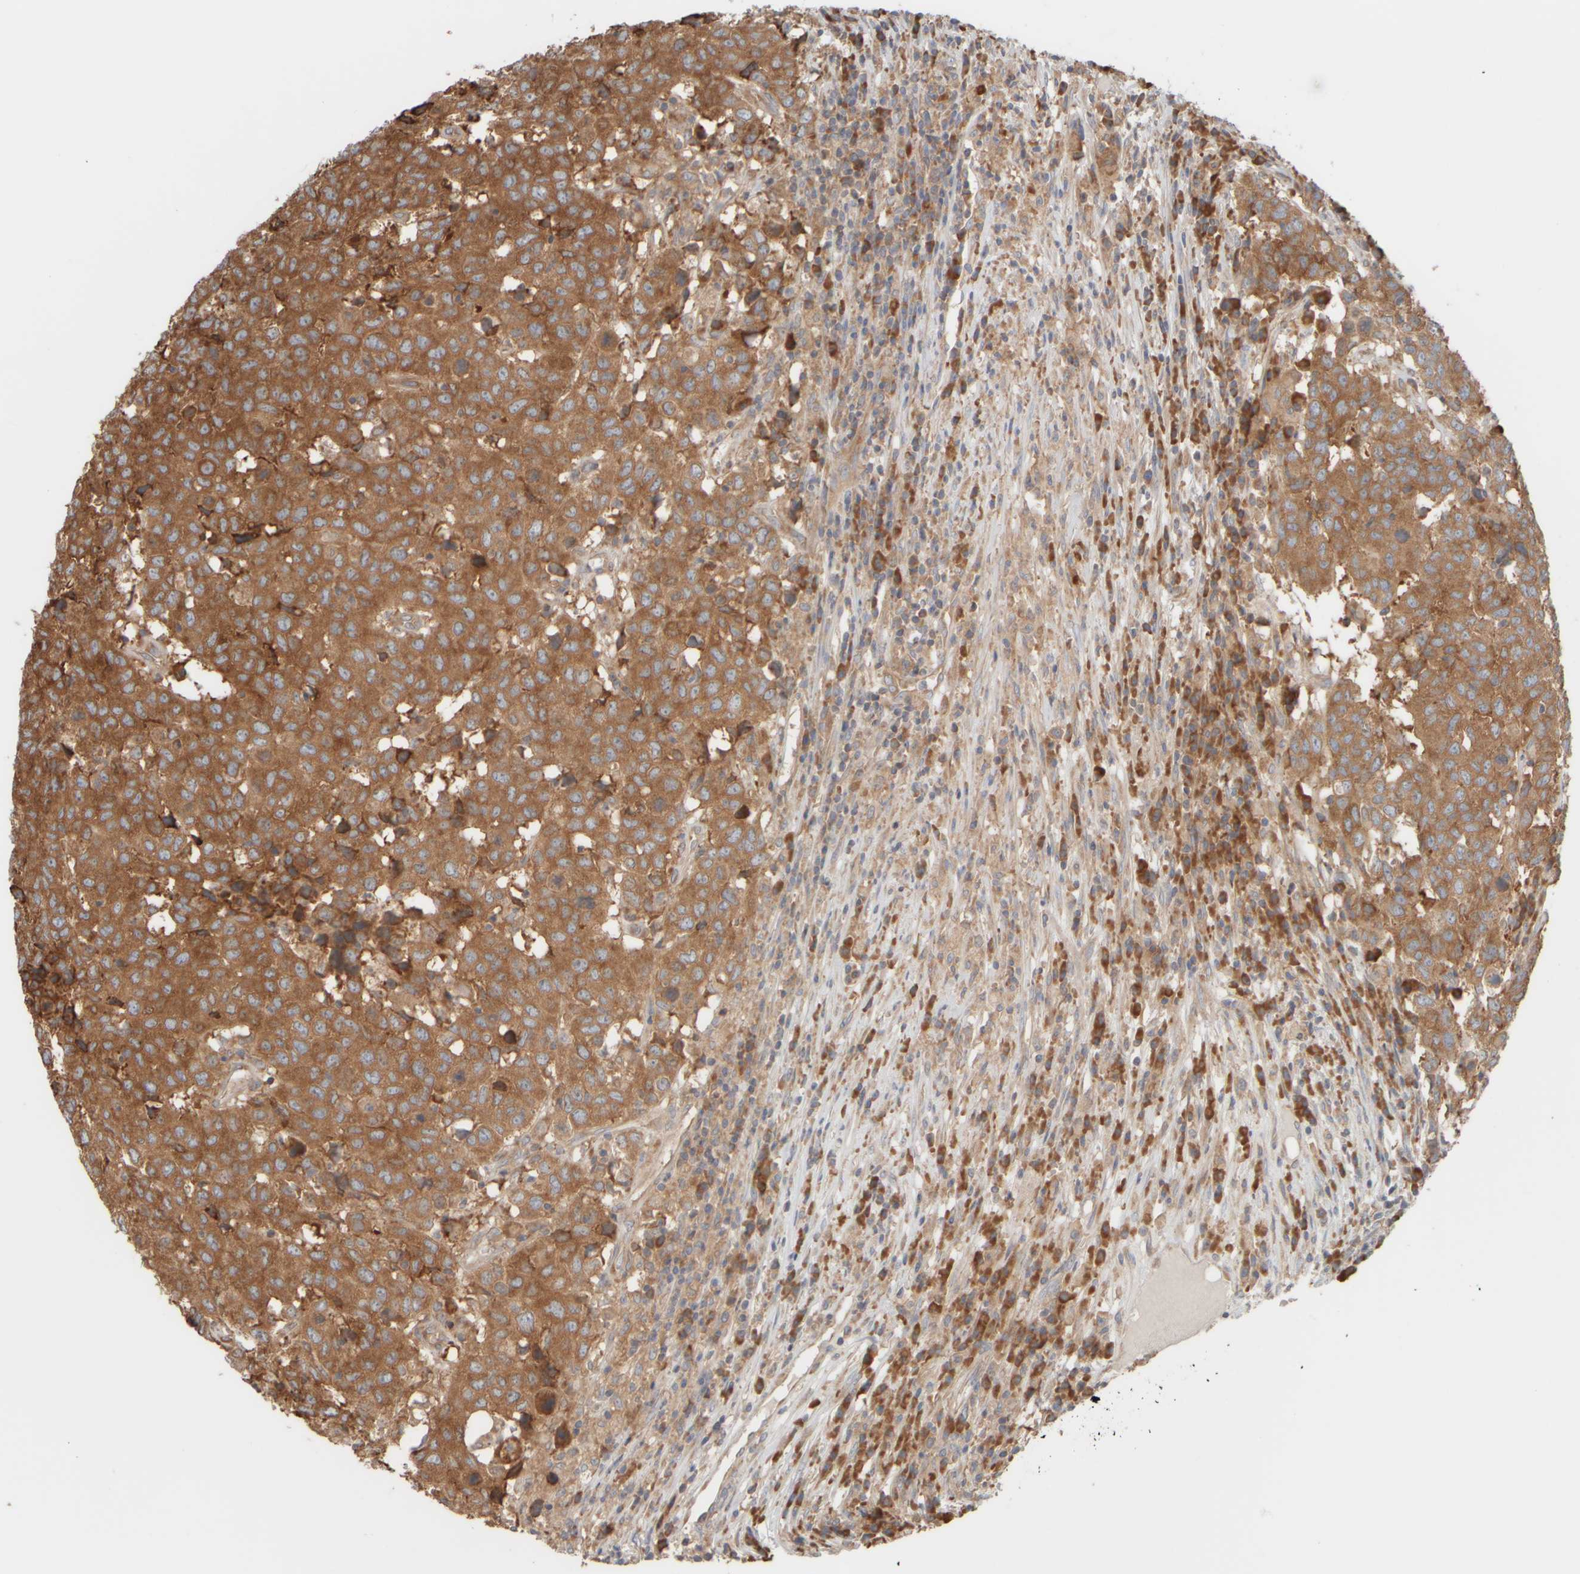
{"staining": {"intensity": "moderate", "quantity": ">75%", "location": "cytoplasmic/membranous"}, "tissue": "head and neck cancer", "cell_type": "Tumor cells", "image_type": "cancer", "snomed": [{"axis": "morphology", "description": "Squamous cell carcinoma, NOS"}, {"axis": "topography", "description": "Head-Neck"}], "caption": "IHC photomicrograph of squamous cell carcinoma (head and neck) stained for a protein (brown), which reveals medium levels of moderate cytoplasmic/membranous staining in about >75% of tumor cells.", "gene": "EIF2B3", "patient": {"sex": "male", "age": 66}}